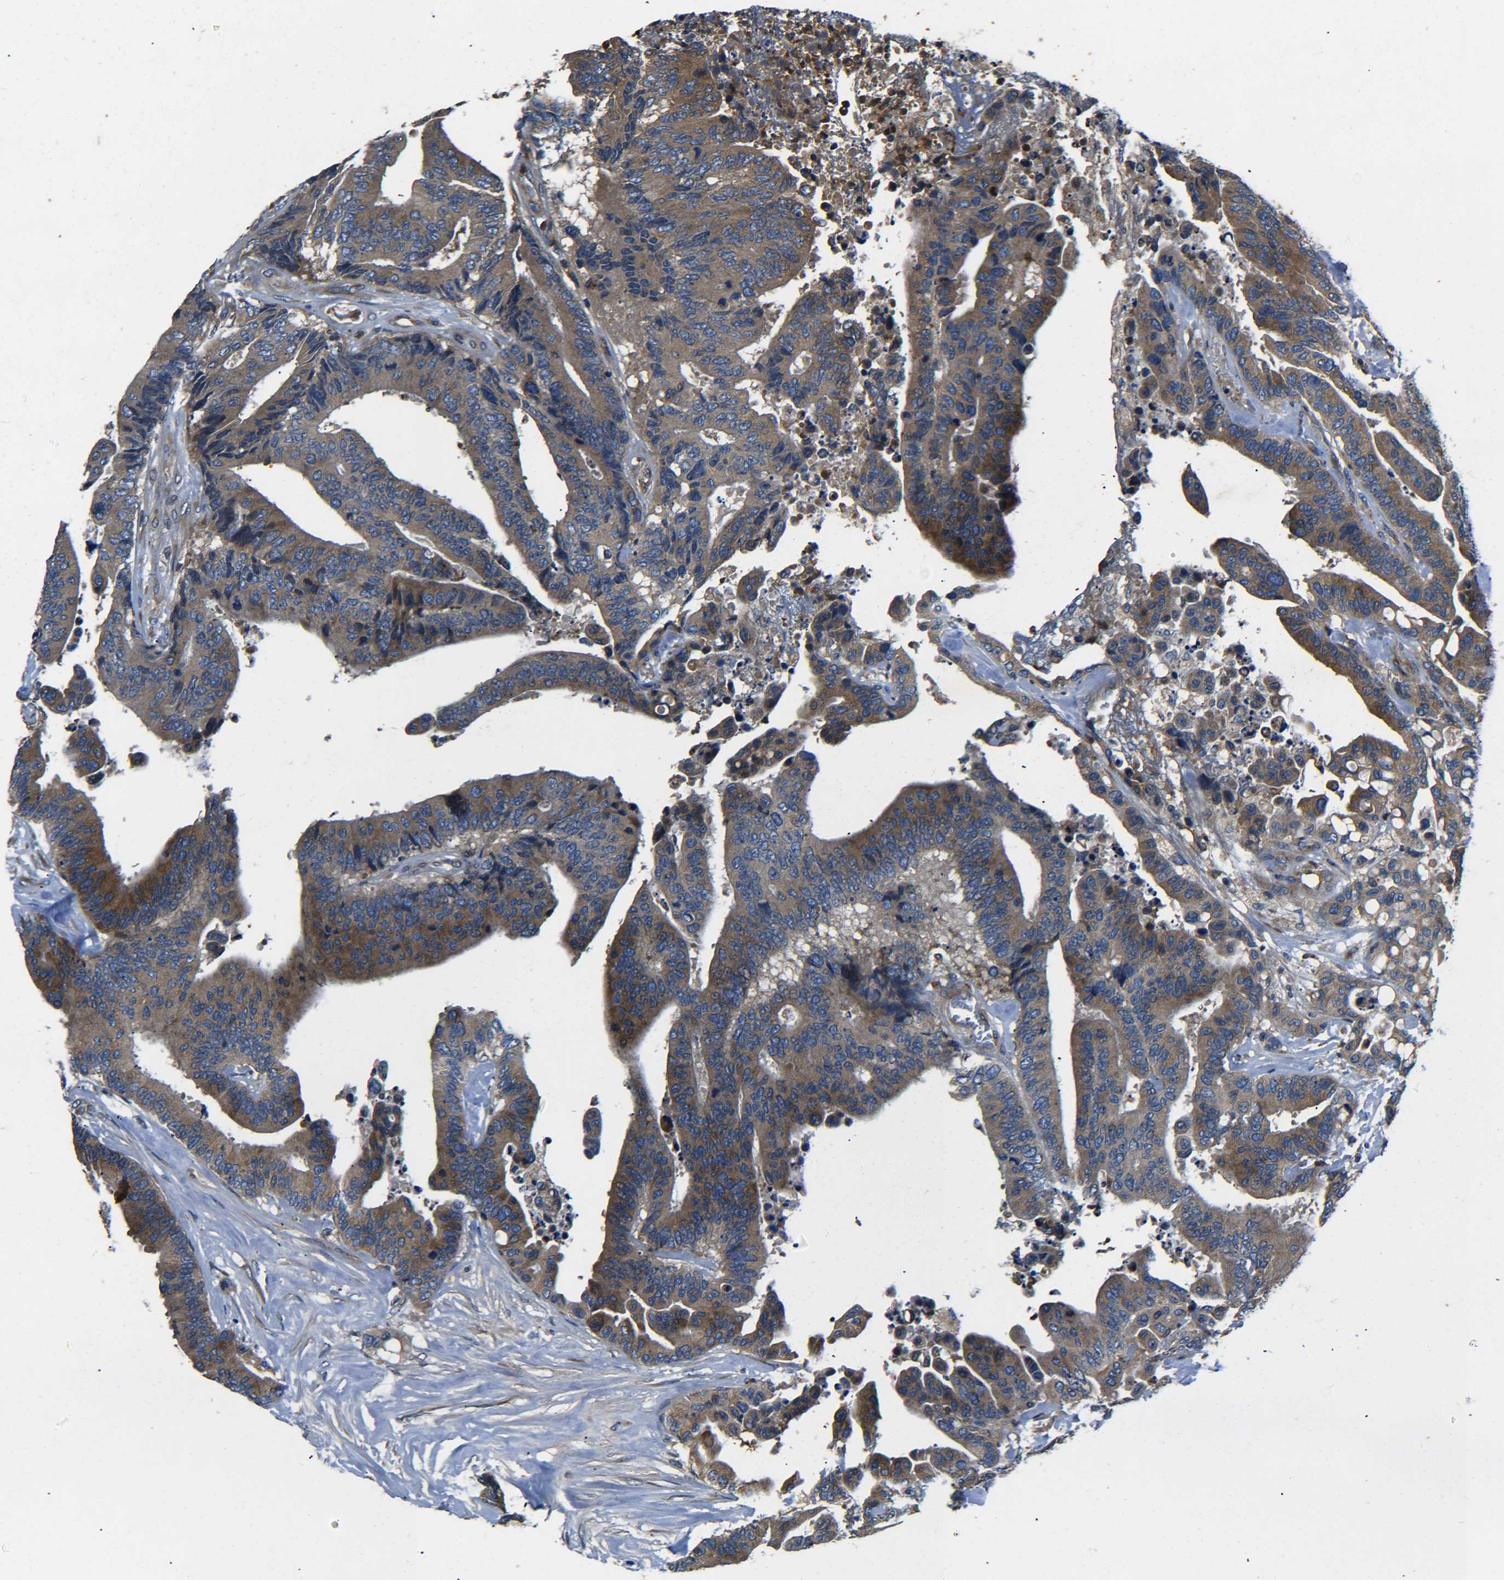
{"staining": {"intensity": "moderate", "quantity": ">75%", "location": "cytoplasmic/membranous"}, "tissue": "colorectal cancer", "cell_type": "Tumor cells", "image_type": "cancer", "snomed": [{"axis": "morphology", "description": "Normal tissue, NOS"}, {"axis": "morphology", "description": "Adenocarcinoma, NOS"}, {"axis": "topography", "description": "Colon"}], "caption": "The micrograph exhibits staining of adenocarcinoma (colorectal), revealing moderate cytoplasmic/membranous protein staining (brown color) within tumor cells.", "gene": "RAB1B", "patient": {"sex": "male", "age": 82}}